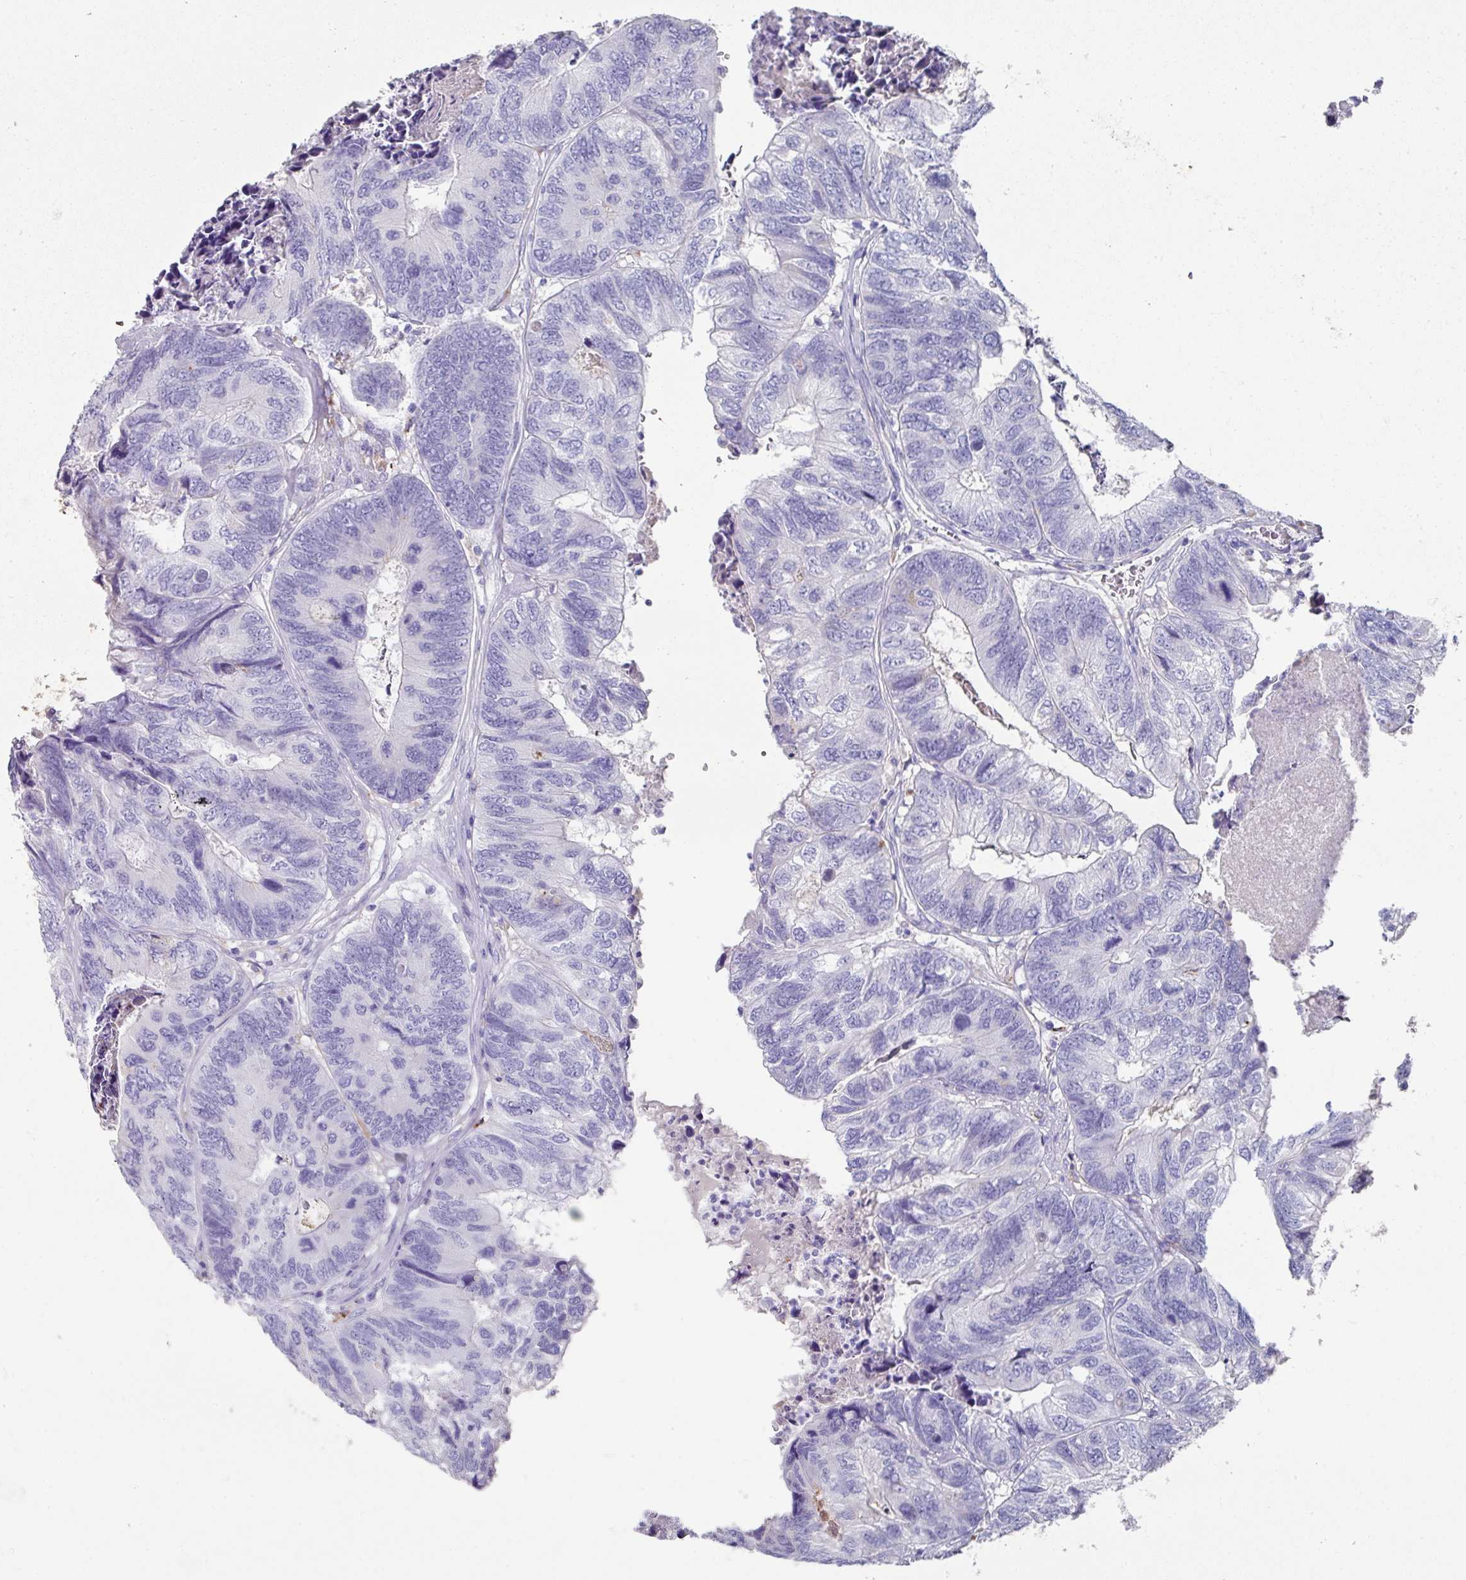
{"staining": {"intensity": "negative", "quantity": "none", "location": "none"}, "tissue": "colorectal cancer", "cell_type": "Tumor cells", "image_type": "cancer", "snomed": [{"axis": "morphology", "description": "Adenocarcinoma, NOS"}, {"axis": "topography", "description": "Colon"}], "caption": "Colorectal adenocarcinoma was stained to show a protein in brown. There is no significant expression in tumor cells. Nuclei are stained in blue.", "gene": "CPVL", "patient": {"sex": "female", "age": 67}}